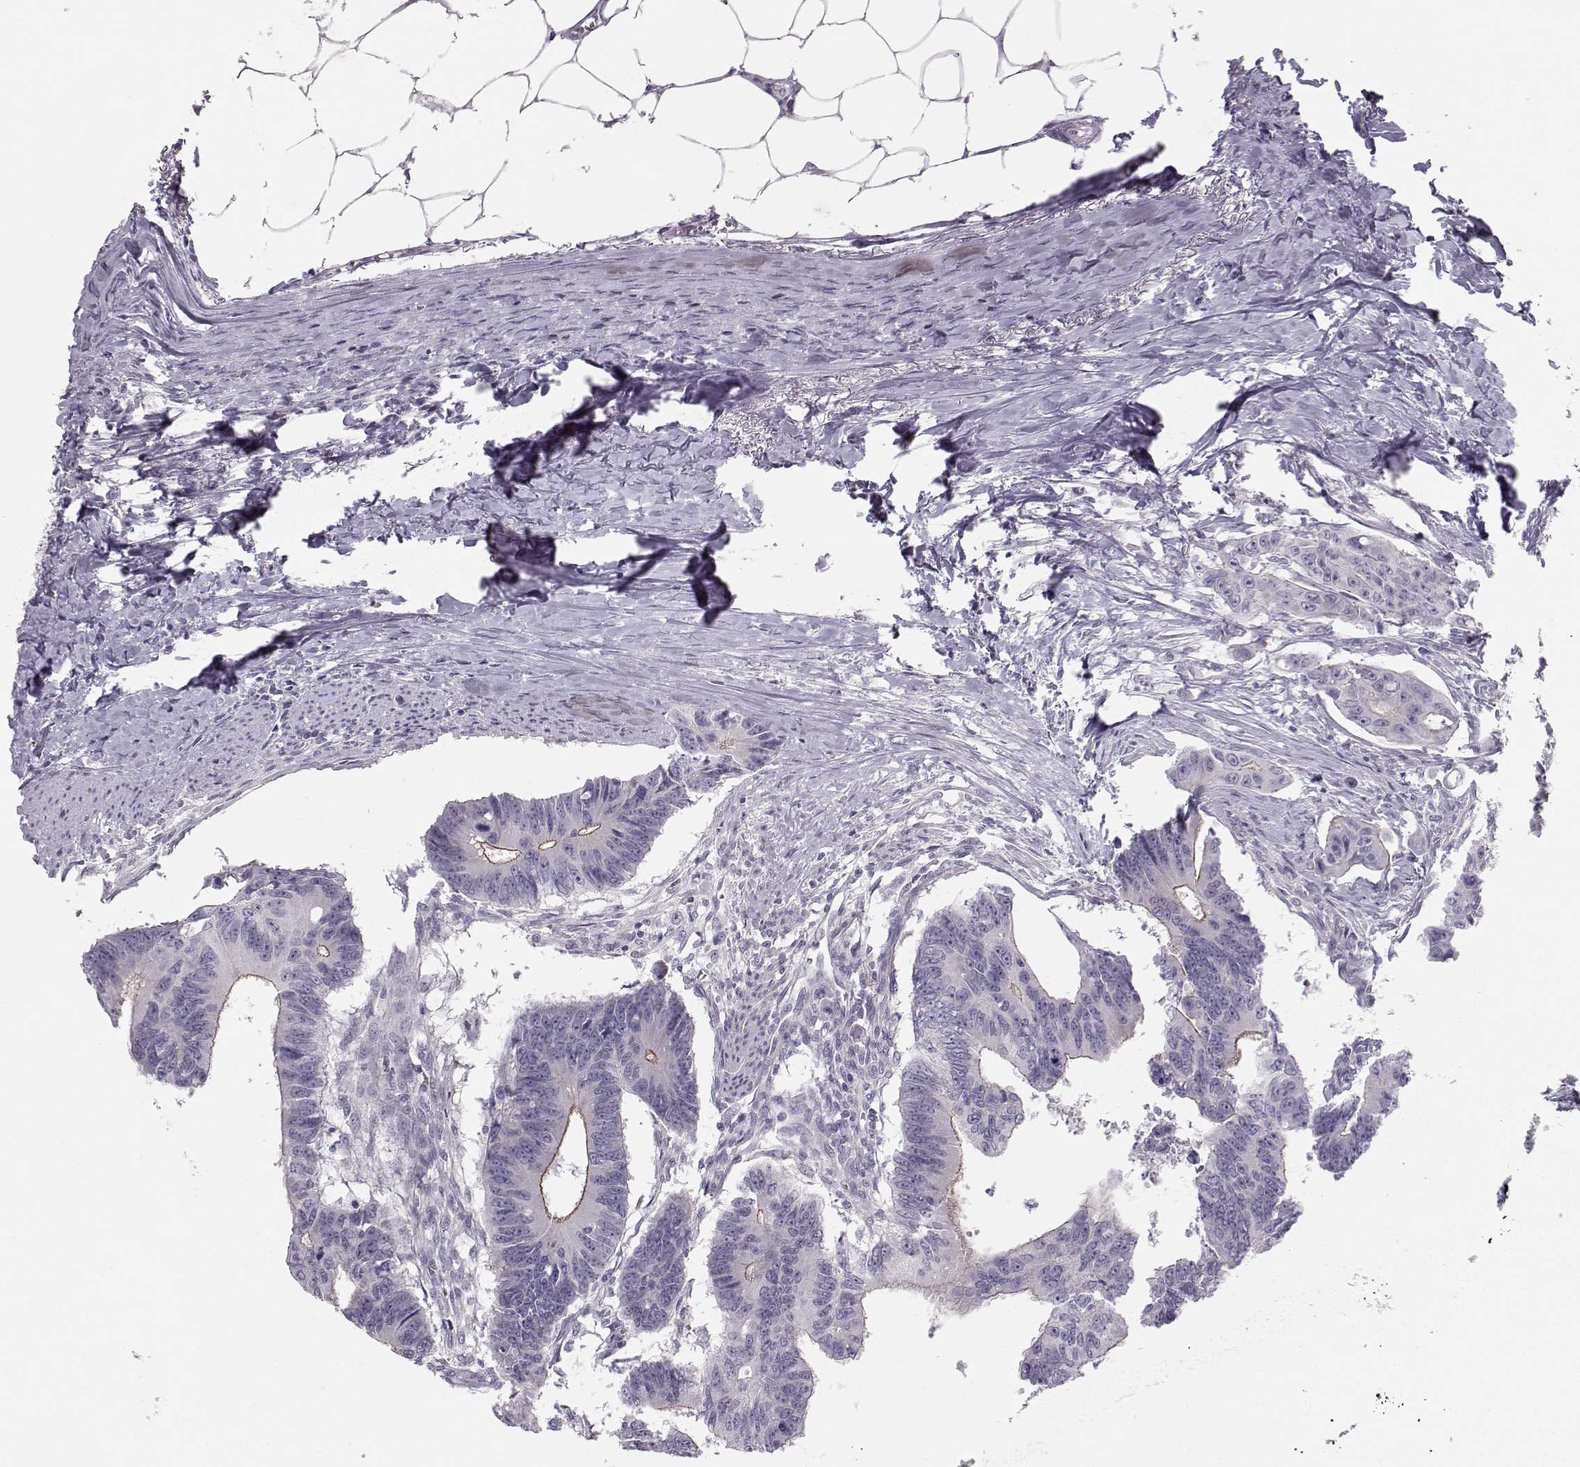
{"staining": {"intensity": "moderate", "quantity": "<25%", "location": "cytoplasmic/membranous"}, "tissue": "colorectal cancer", "cell_type": "Tumor cells", "image_type": "cancer", "snomed": [{"axis": "morphology", "description": "Adenocarcinoma, NOS"}, {"axis": "topography", "description": "Colon"}], "caption": "Protein expression analysis of human colorectal cancer (adenocarcinoma) reveals moderate cytoplasmic/membranous positivity in about <25% of tumor cells.", "gene": "MAST1", "patient": {"sex": "male", "age": 70}}